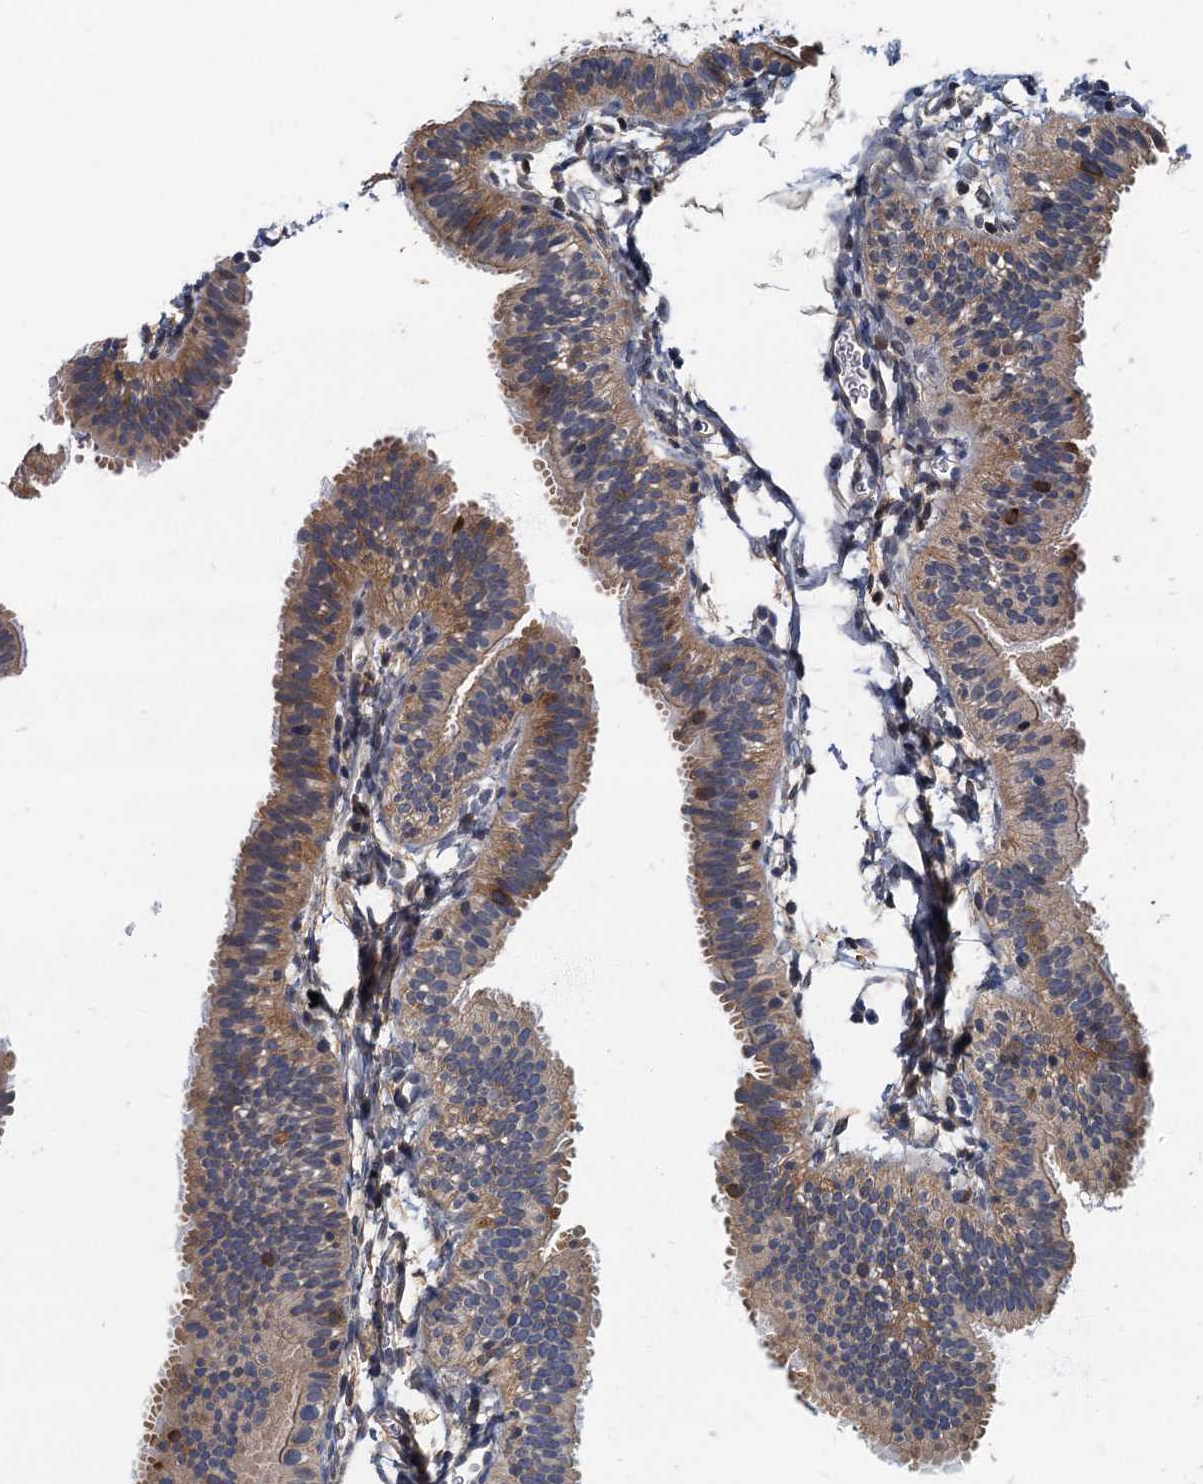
{"staining": {"intensity": "moderate", "quantity": "25%-75%", "location": "cytoplasmic/membranous"}, "tissue": "fallopian tube", "cell_type": "Glandular cells", "image_type": "normal", "snomed": [{"axis": "morphology", "description": "Normal tissue, NOS"}, {"axis": "topography", "description": "Fallopian tube"}], "caption": "Benign fallopian tube was stained to show a protein in brown. There is medium levels of moderate cytoplasmic/membranous staining in approximately 25%-75% of glandular cells.", "gene": "CKAP2L", "patient": {"sex": "female", "age": 35}}